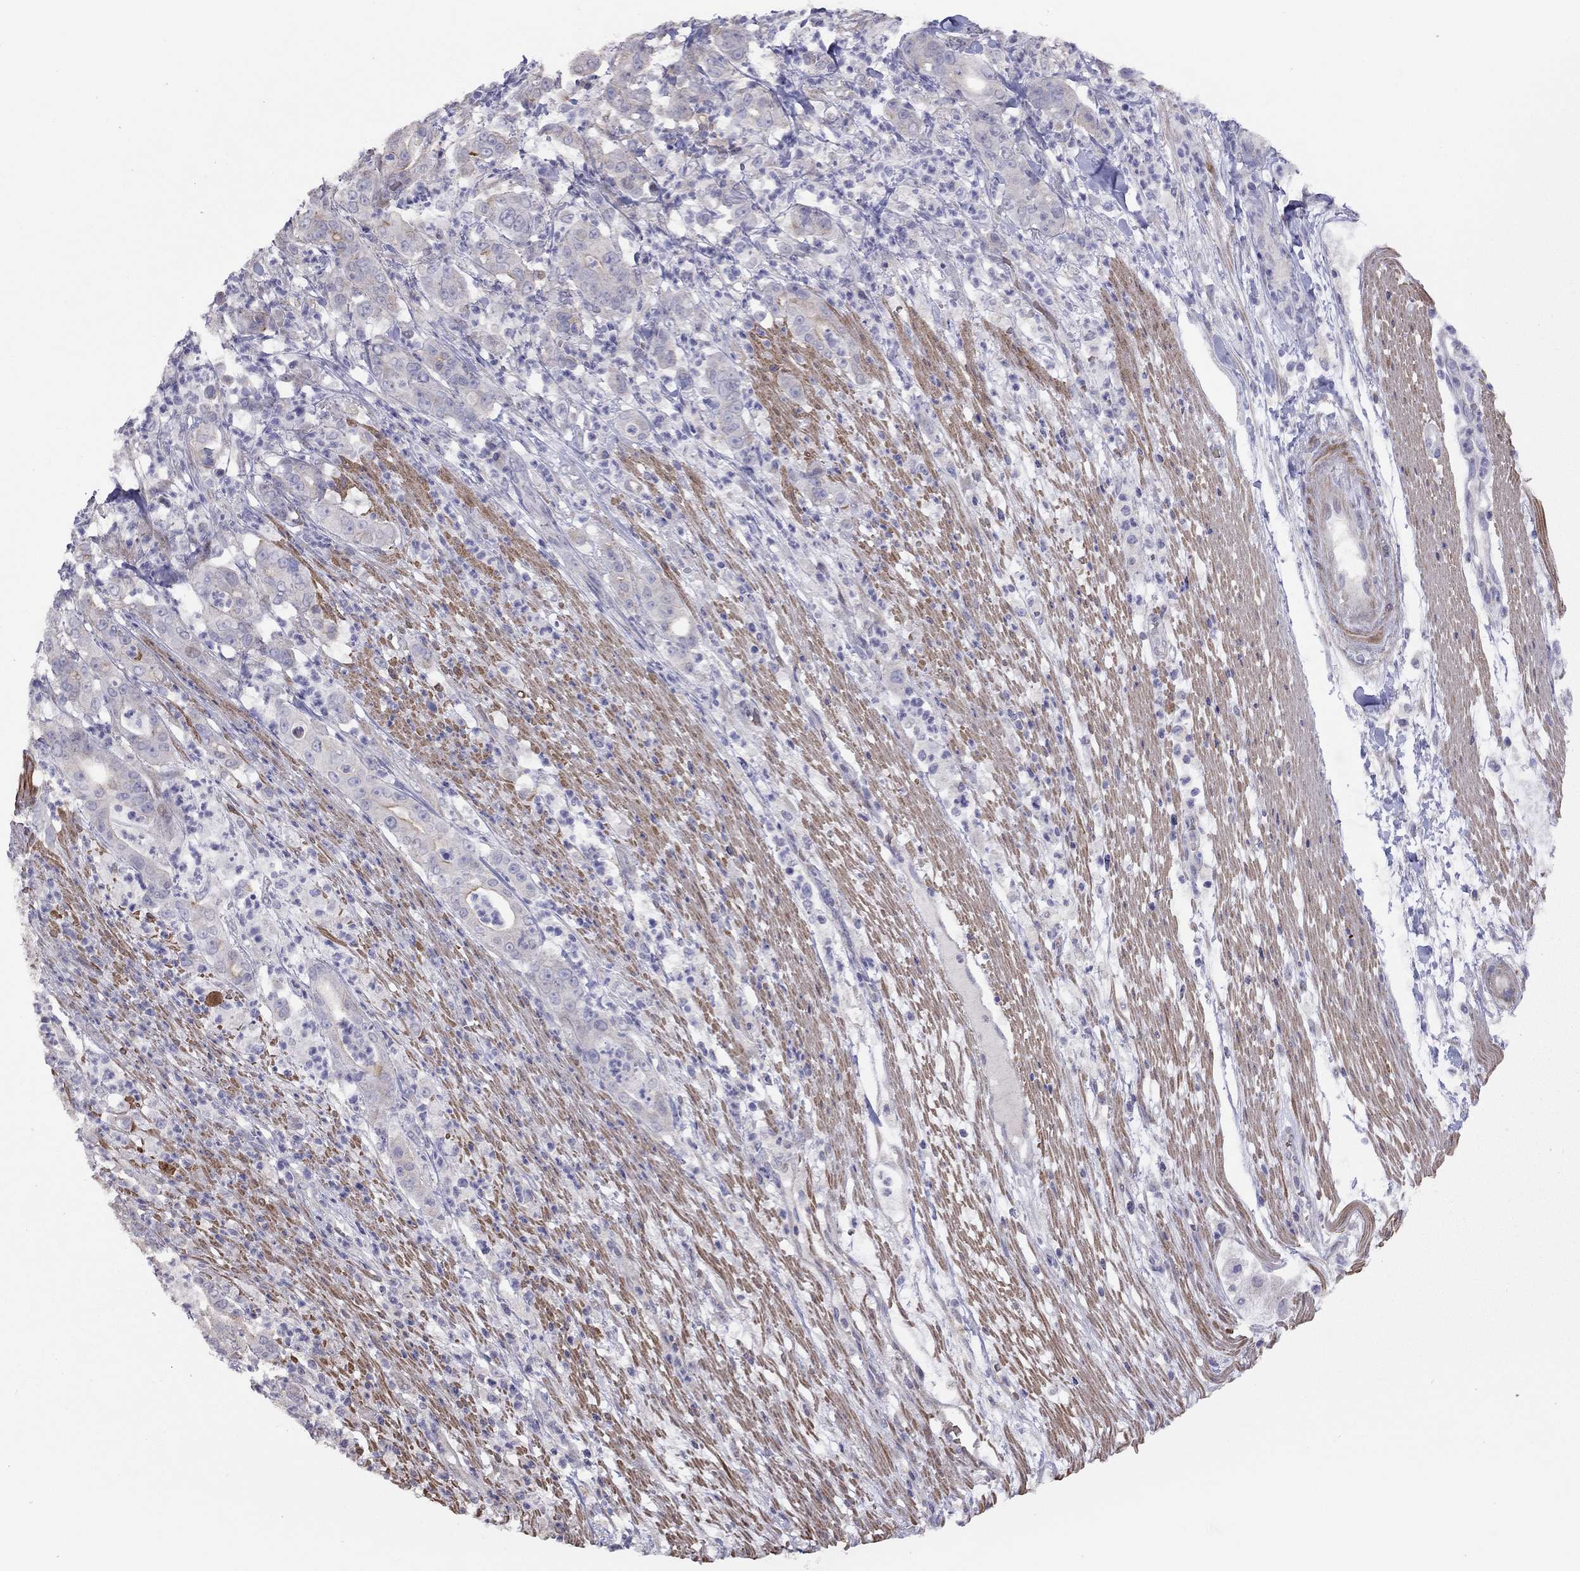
{"staining": {"intensity": "strong", "quantity": "<25%", "location": "cytoplasmic/membranous"}, "tissue": "pancreatic cancer", "cell_type": "Tumor cells", "image_type": "cancer", "snomed": [{"axis": "morphology", "description": "Adenocarcinoma, NOS"}, {"axis": "topography", "description": "Pancreas"}], "caption": "Immunohistochemistry (DAB) staining of adenocarcinoma (pancreatic) reveals strong cytoplasmic/membranous protein expression in about <25% of tumor cells. (DAB IHC, brown staining for protein, blue staining for nuclei).", "gene": "SYTL2", "patient": {"sex": "male", "age": 71}}